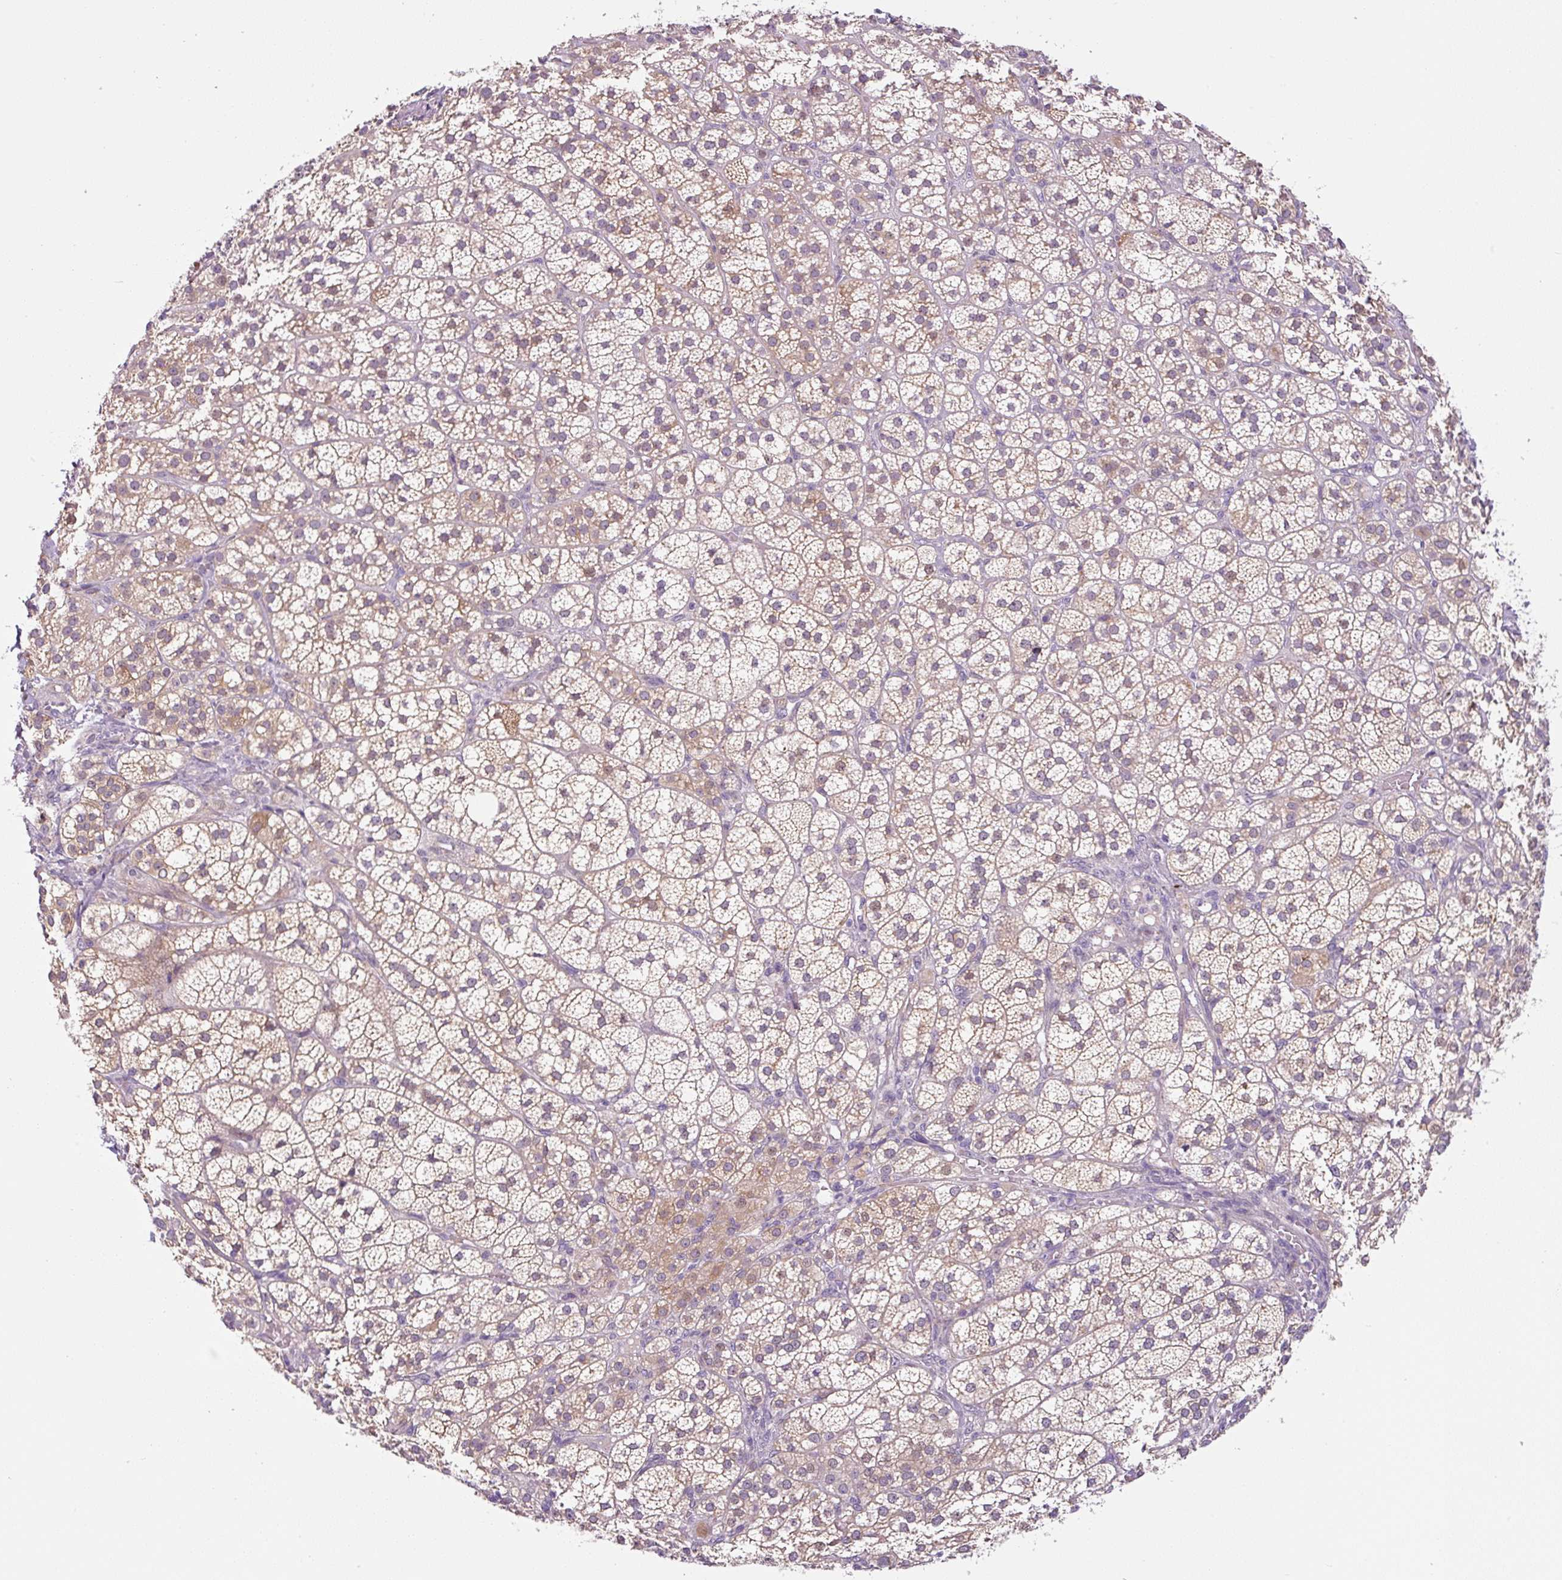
{"staining": {"intensity": "moderate", "quantity": "25%-75%", "location": "cytoplasmic/membranous"}, "tissue": "adrenal gland", "cell_type": "Glandular cells", "image_type": "normal", "snomed": [{"axis": "morphology", "description": "Normal tissue, NOS"}, {"axis": "topography", "description": "Adrenal gland"}], "caption": "Glandular cells exhibit medium levels of moderate cytoplasmic/membranous expression in about 25%-75% of cells in unremarkable human adrenal gland.", "gene": "PRKAA2", "patient": {"sex": "female", "age": 60}}